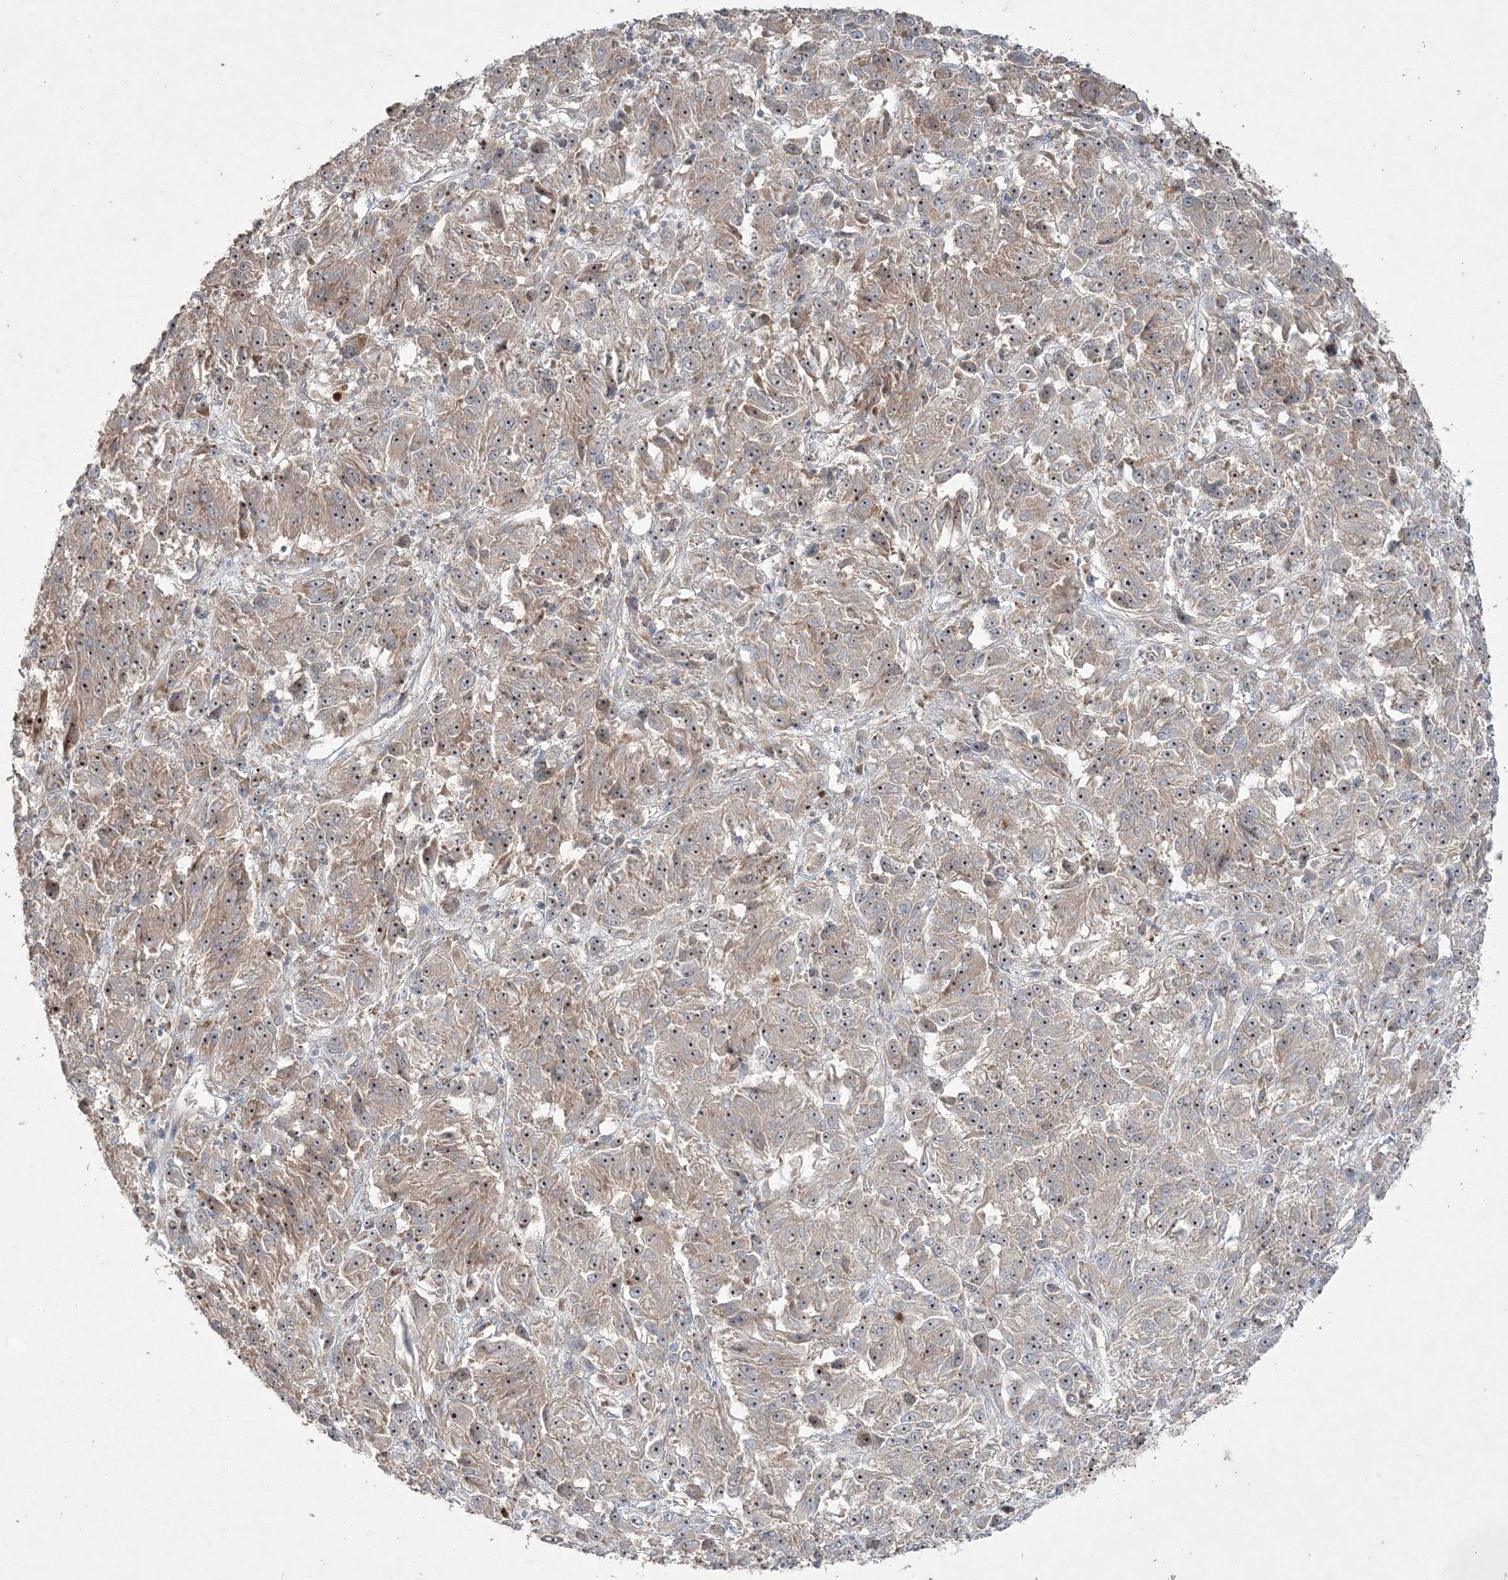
{"staining": {"intensity": "moderate", "quantity": ">75%", "location": "nuclear"}, "tissue": "melanoma", "cell_type": "Tumor cells", "image_type": "cancer", "snomed": [{"axis": "morphology", "description": "Malignant melanoma, Metastatic site"}, {"axis": "topography", "description": "Lung"}], "caption": "An image of human malignant melanoma (metastatic site) stained for a protein displays moderate nuclear brown staining in tumor cells.", "gene": "NOP16", "patient": {"sex": "male", "age": 64}}